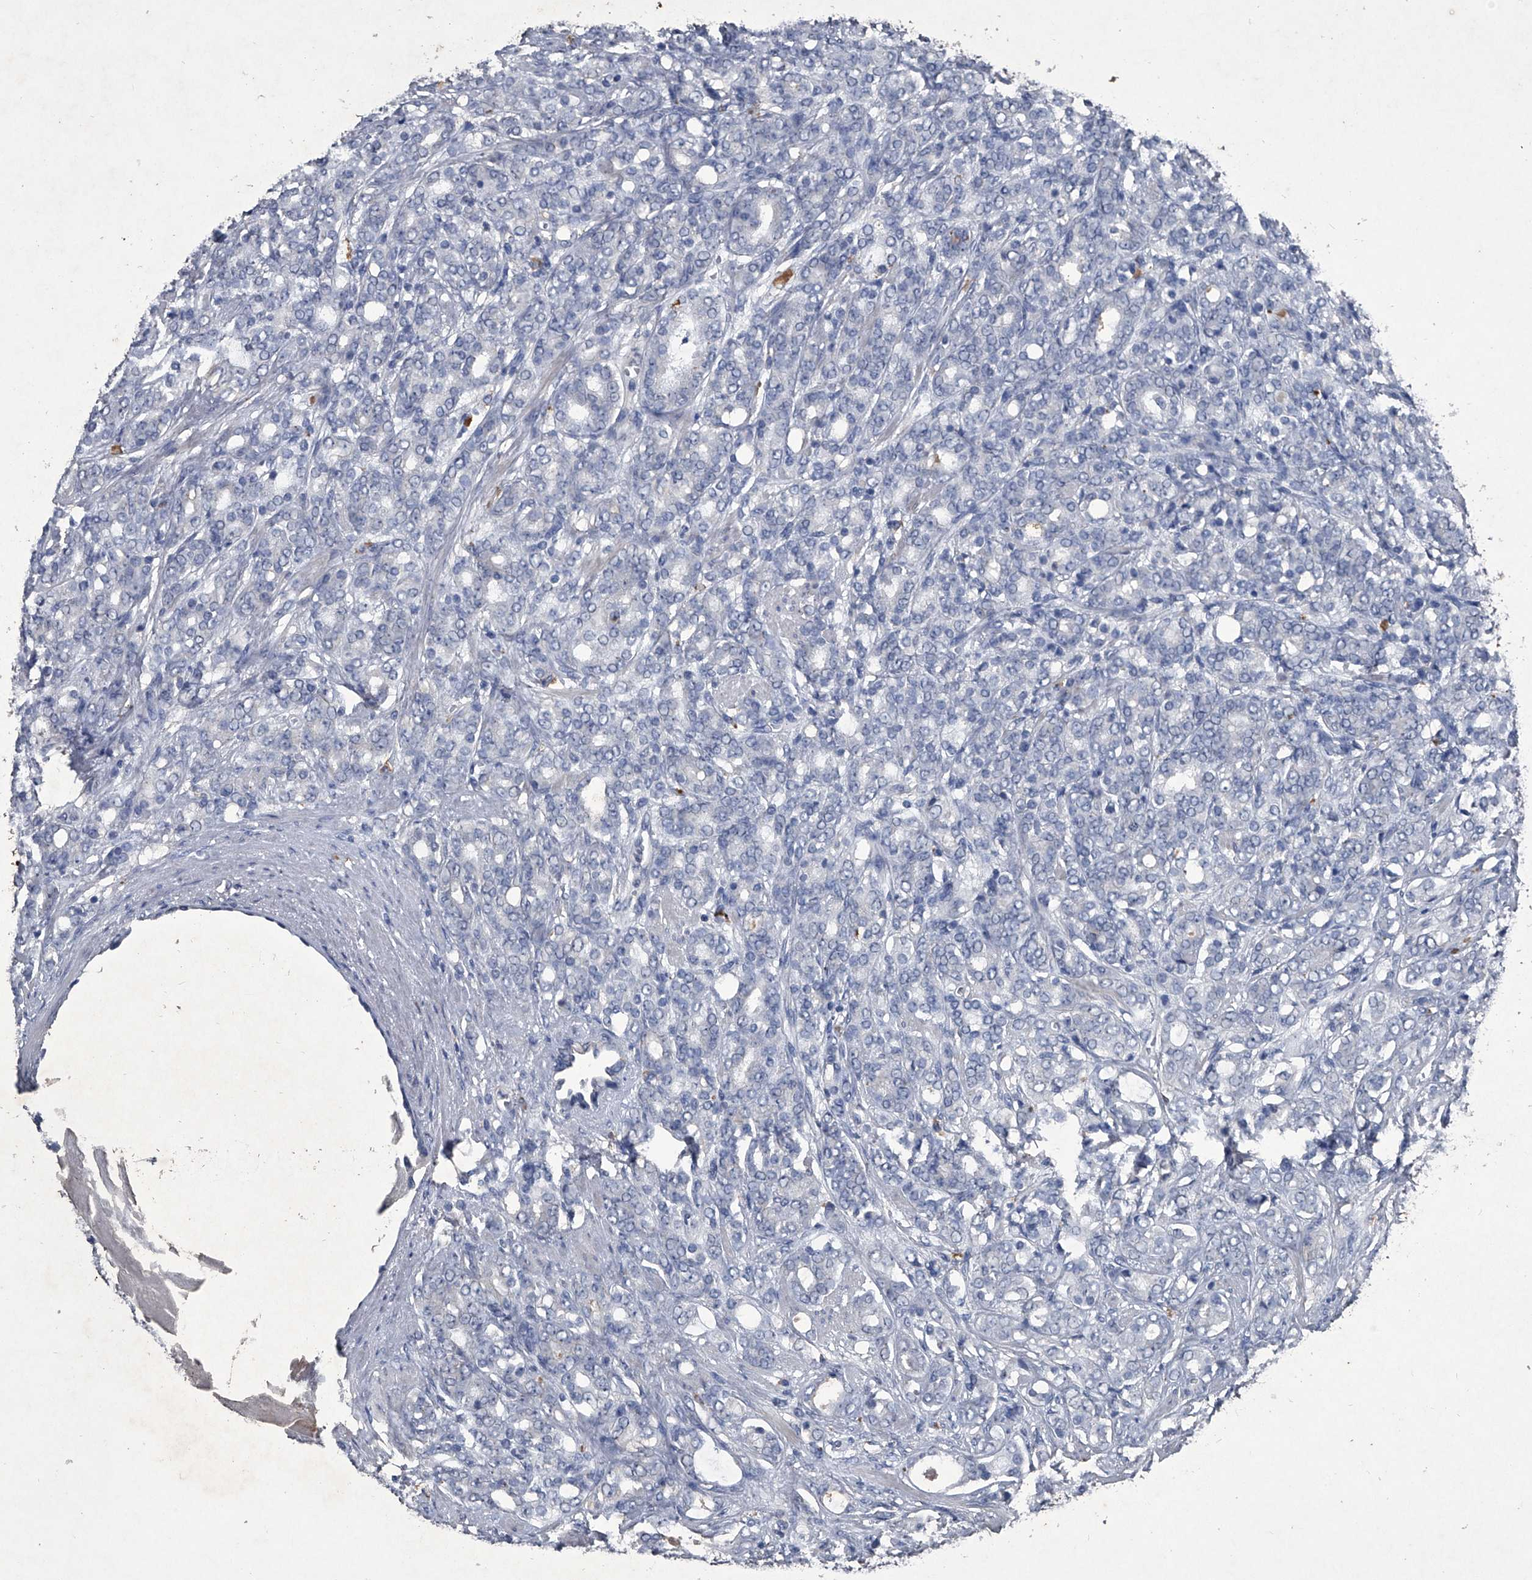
{"staining": {"intensity": "negative", "quantity": "none", "location": "none"}, "tissue": "prostate cancer", "cell_type": "Tumor cells", "image_type": "cancer", "snomed": [{"axis": "morphology", "description": "Adenocarcinoma, High grade"}, {"axis": "topography", "description": "Prostate"}], "caption": "IHC of human prostate adenocarcinoma (high-grade) demonstrates no expression in tumor cells.", "gene": "MAPKAP1", "patient": {"sex": "male", "age": 62}}